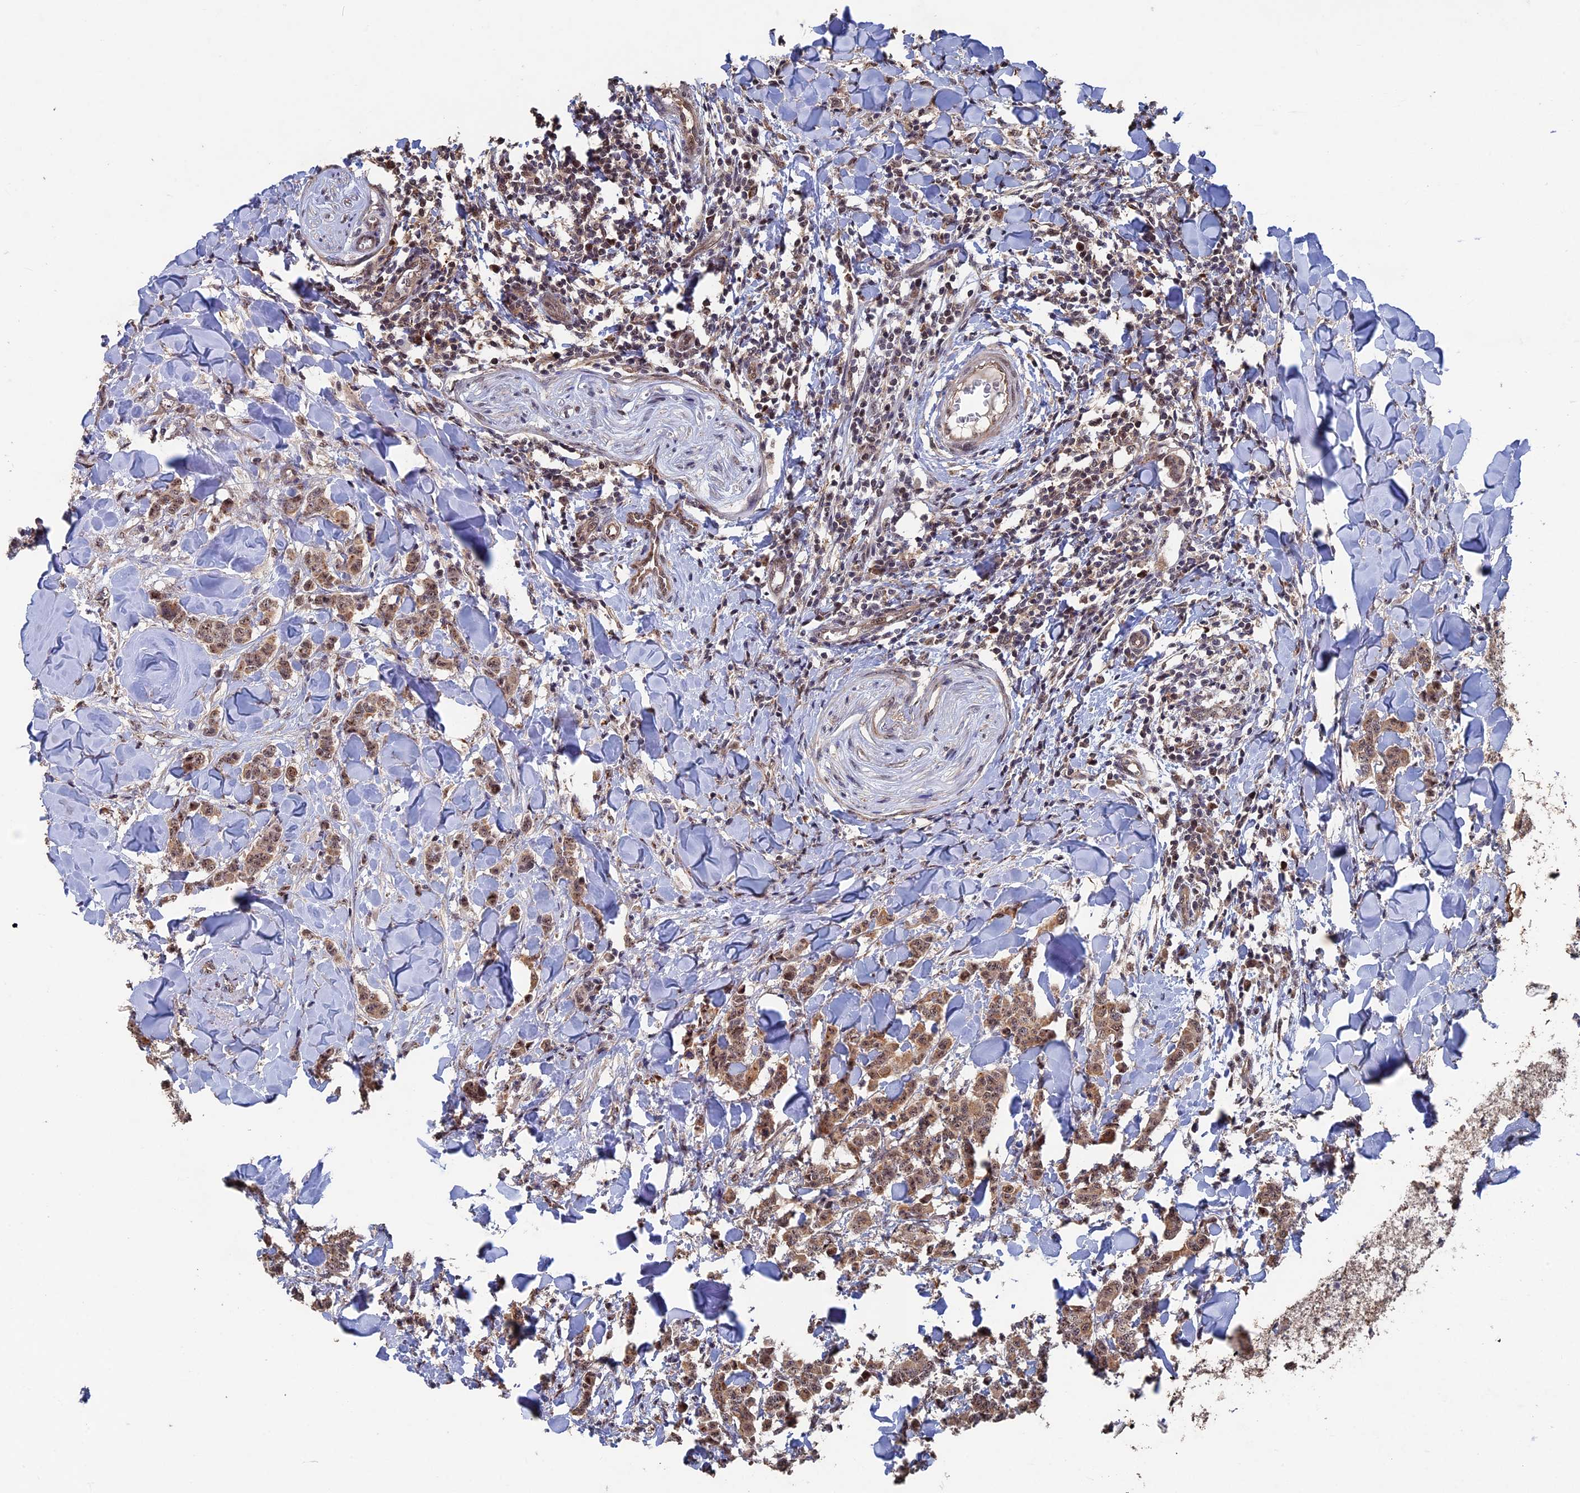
{"staining": {"intensity": "moderate", "quantity": ">75%", "location": "cytoplasmic/membranous,nuclear"}, "tissue": "breast cancer", "cell_type": "Tumor cells", "image_type": "cancer", "snomed": [{"axis": "morphology", "description": "Duct carcinoma"}, {"axis": "topography", "description": "Breast"}], "caption": "Intraductal carcinoma (breast) stained with DAB IHC displays medium levels of moderate cytoplasmic/membranous and nuclear staining in about >75% of tumor cells.", "gene": "KIAA1328", "patient": {"sex": "female", "age": 40}}